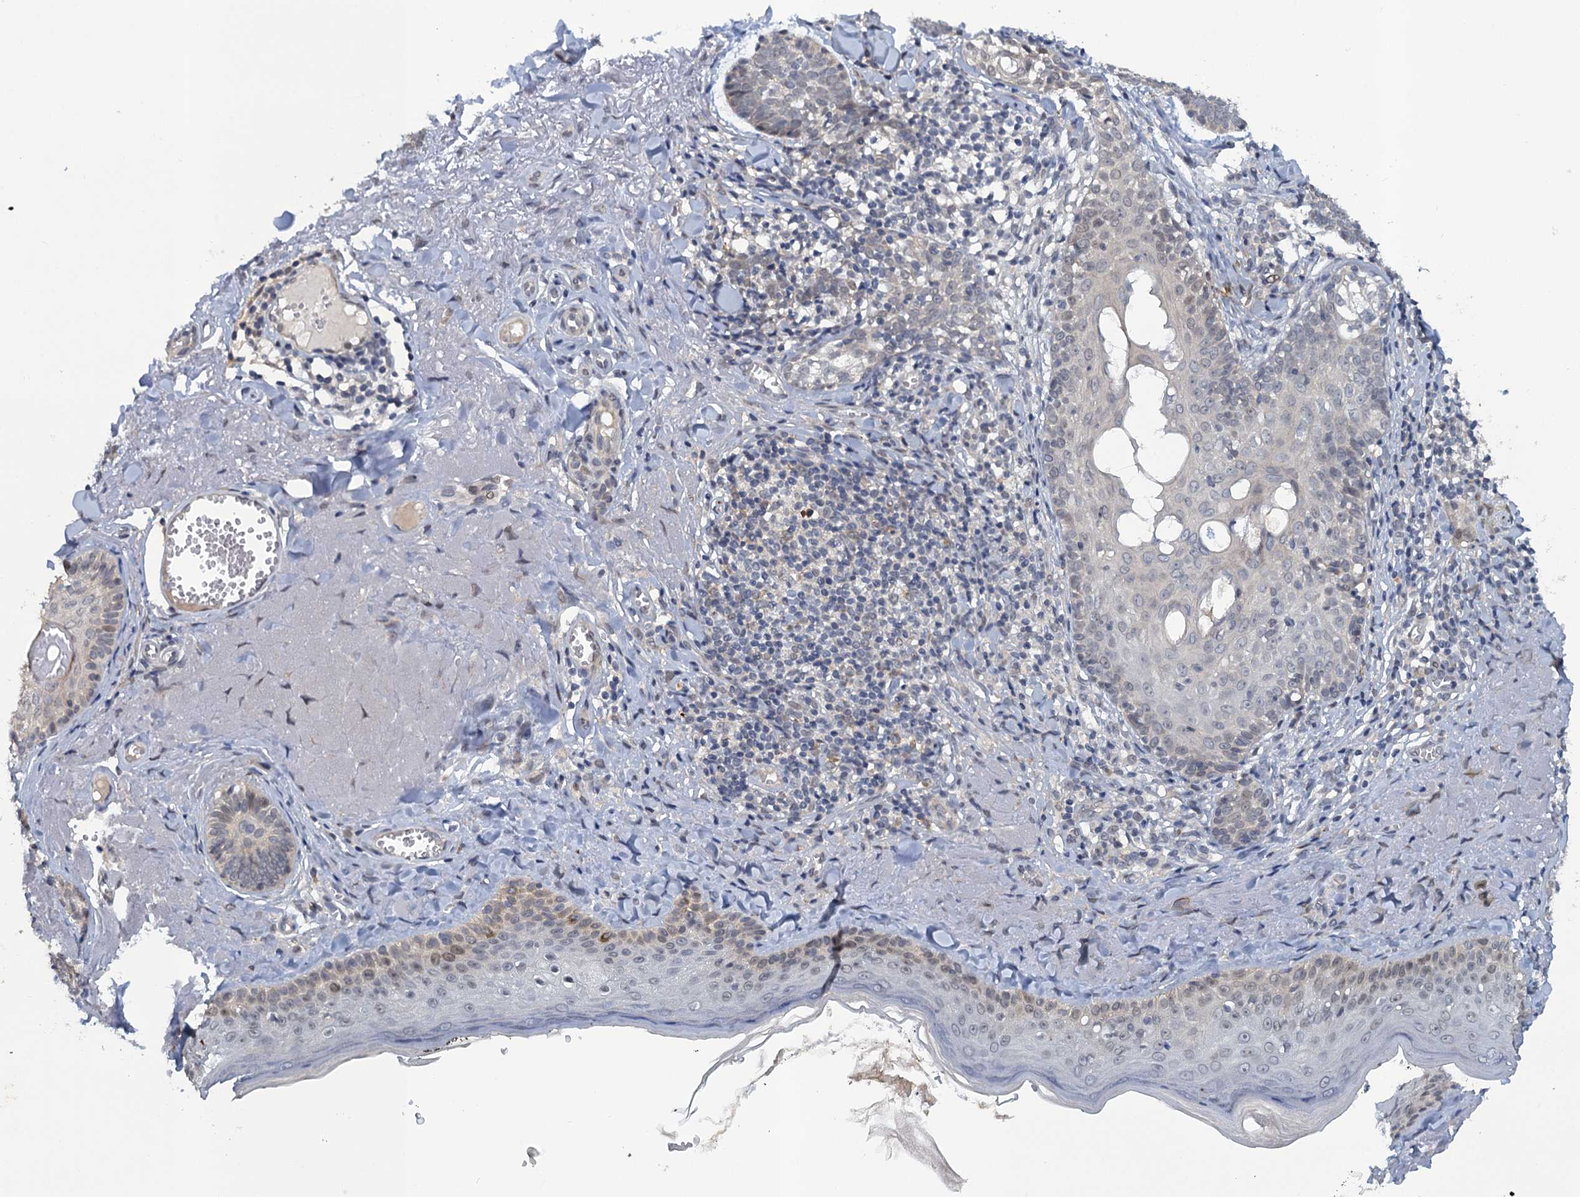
{"staining": {"intensity": "negative", "quantity": "none", "location": "none"}, "tissue": "skin cancer", "cell_type": "Tumor cells", "image_type": "cancer", "snomed": [{"axis": "morphology", "description": "Basal cell carcinoma"}, {"axis": "topography", "description": "Skin"}], "caption": "Protein analysis of skin basal cell carcinoma displays no significant staining in tumor cells. (DAB immunohistochemistry visualized using brightfield microscopy, high magnification).", "gene": "MRFAP1", "patient": {"sex": "female", "age": 74}}